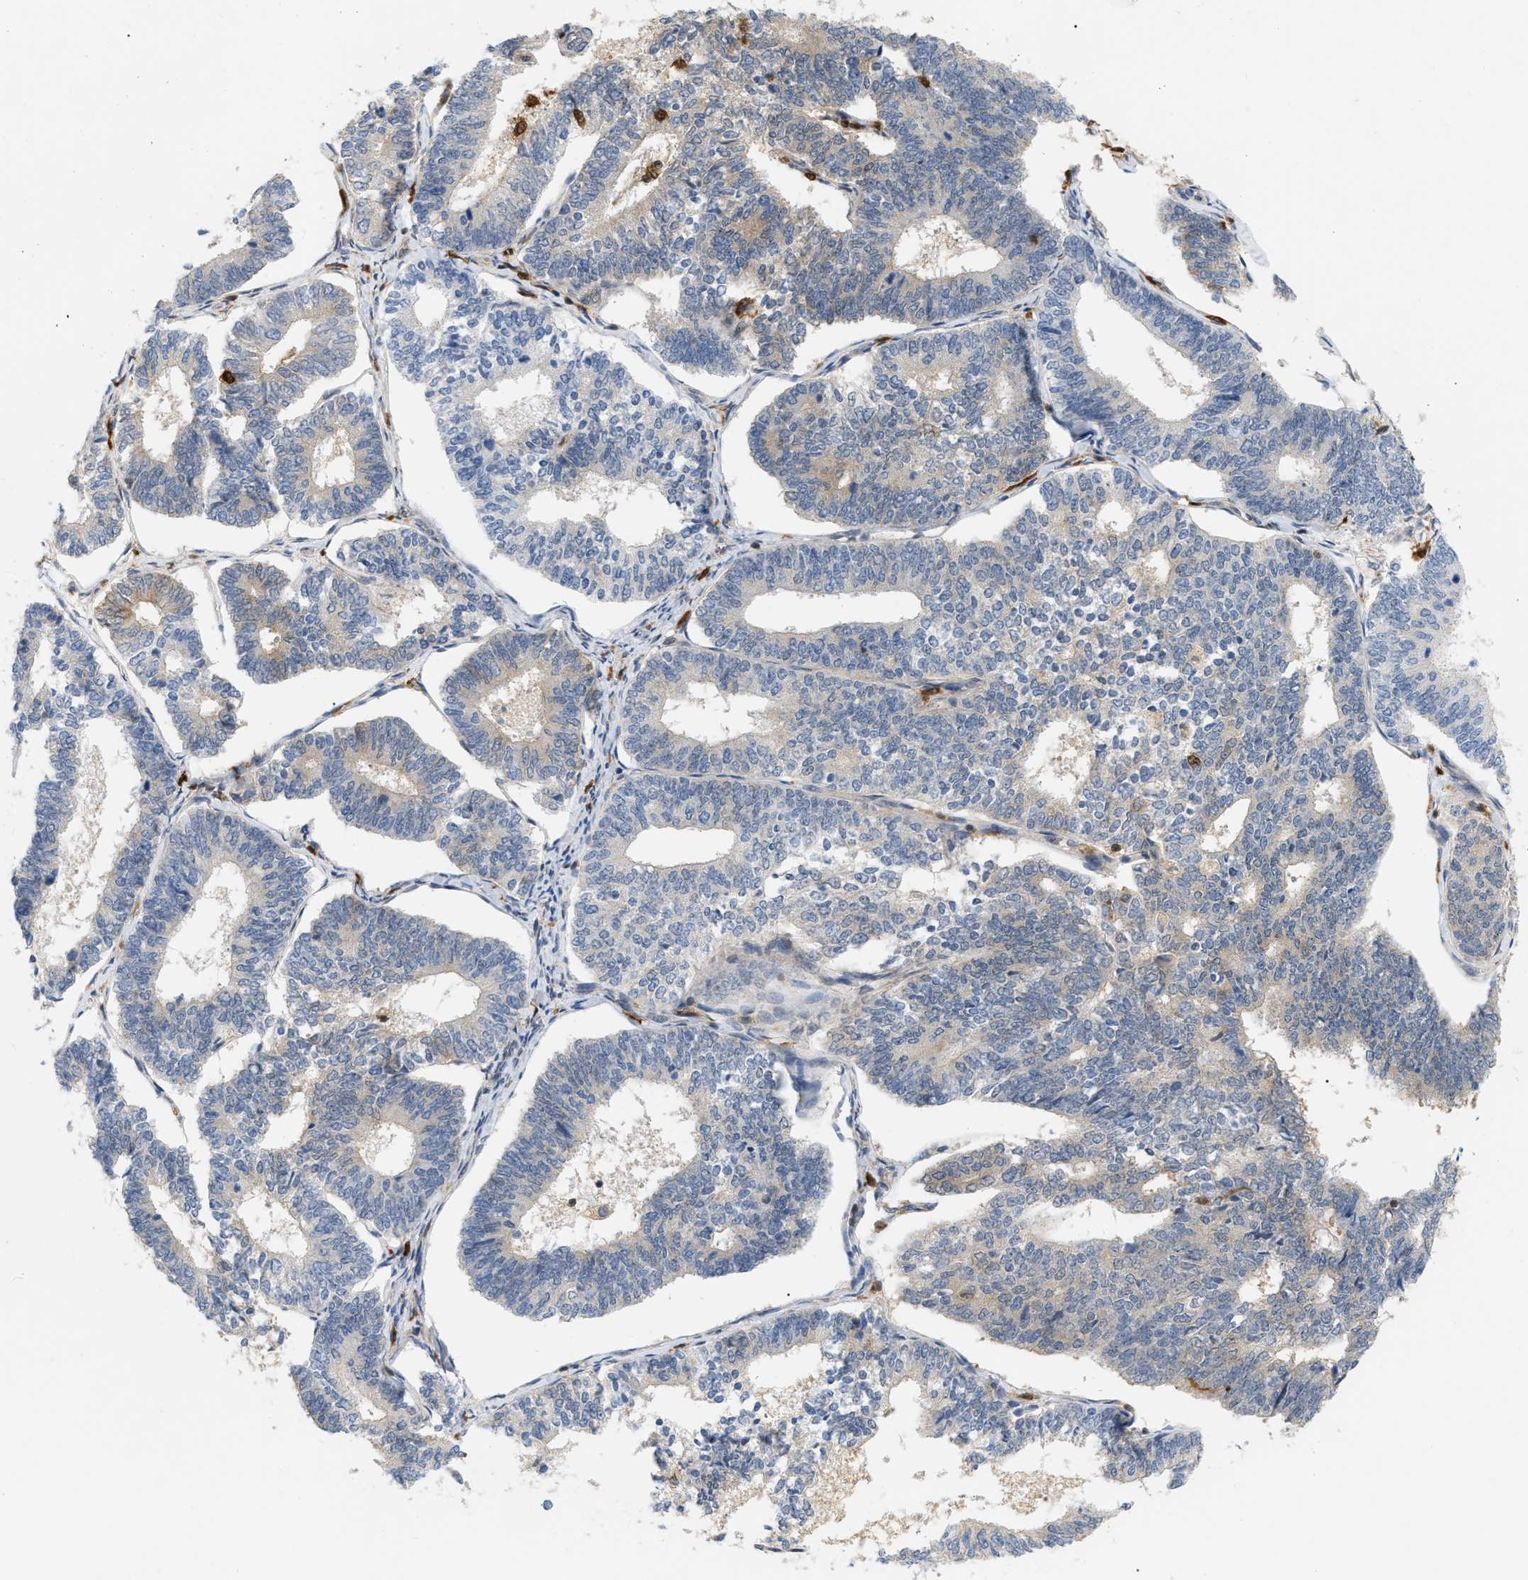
{"staining": {"intensity": "weak", "quantity": "<25%", "location": "cytoplasmic/membranous"}, "tissue": "endometrial cancer", "cell_type": "Tumor cells", "image_type": "cancer", "snomed": [{"axis": "morphology", "description": "Adenocarcinoma, NOS"}, {"axis": "topography", "description": "Endometrium"}], "caption": "Endometrial cancer was stained to show a protein in brown. There is no significant staining in tumor cells. The staining was performed using DAB (3,3'-diaminobenzidine) to visualize the protein expression in brown, while the nuclei were stained in blue with hematoxylin (Magnification: 20x).", "gene": "PYCARD", "patient": {"sex": "female", "age": 70}}